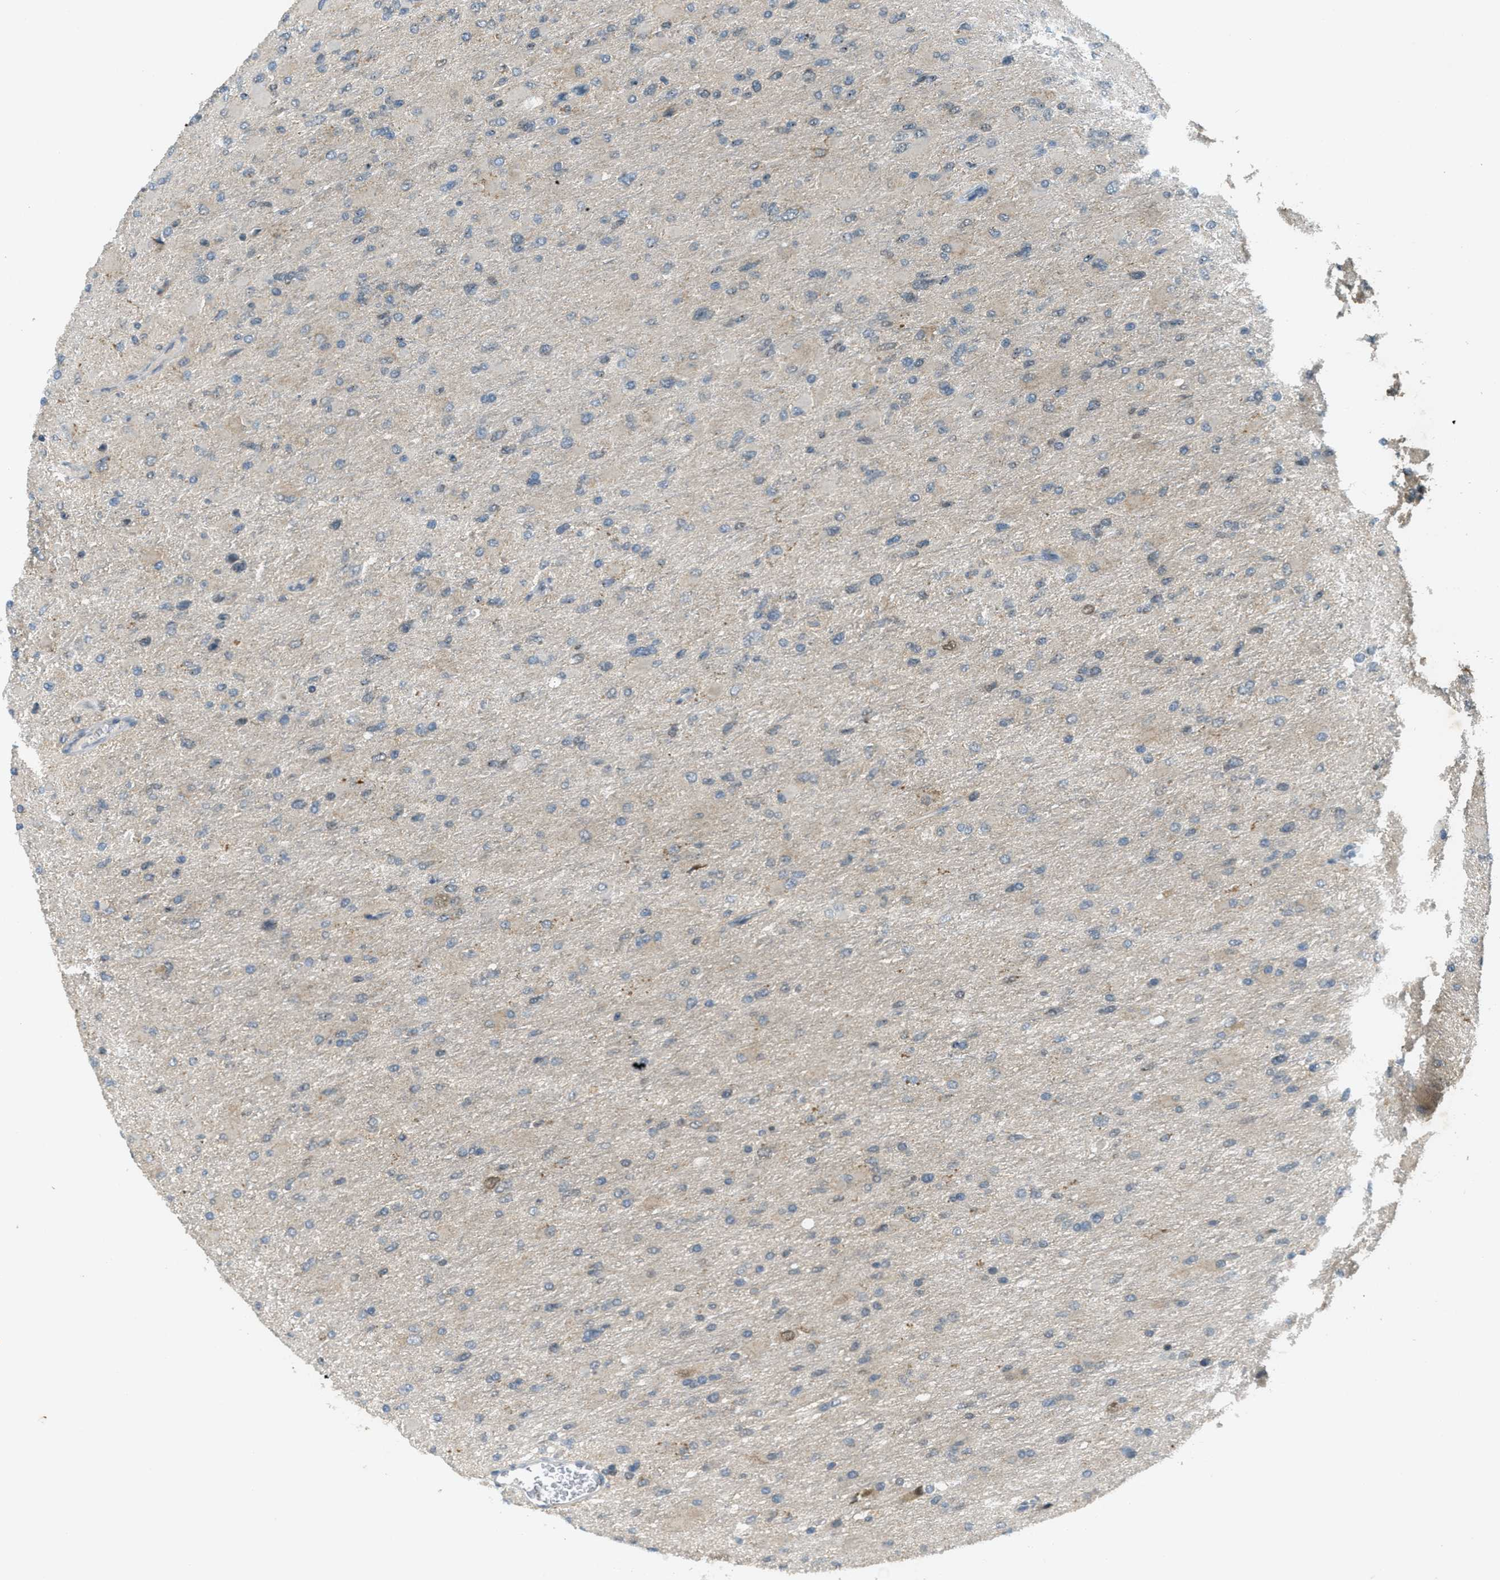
{"staining": {"intensity": "negative", "quantity": "none", "location": "none"}, "tissue": "glioma", "cell_type": "Tumor cells", "image_type": "cancer", "snomed": [{"axis": "morphology", "description": "Glioma, malignant, High grade"}, {"axis": "topography", "description": "Cerebral cortex"}], "caption": "An image of human malignant glioma (high-grade) is negative for staining in tumor cells.", "gene": "TCF20", "patient": {"sex": "female", "age": 36}}